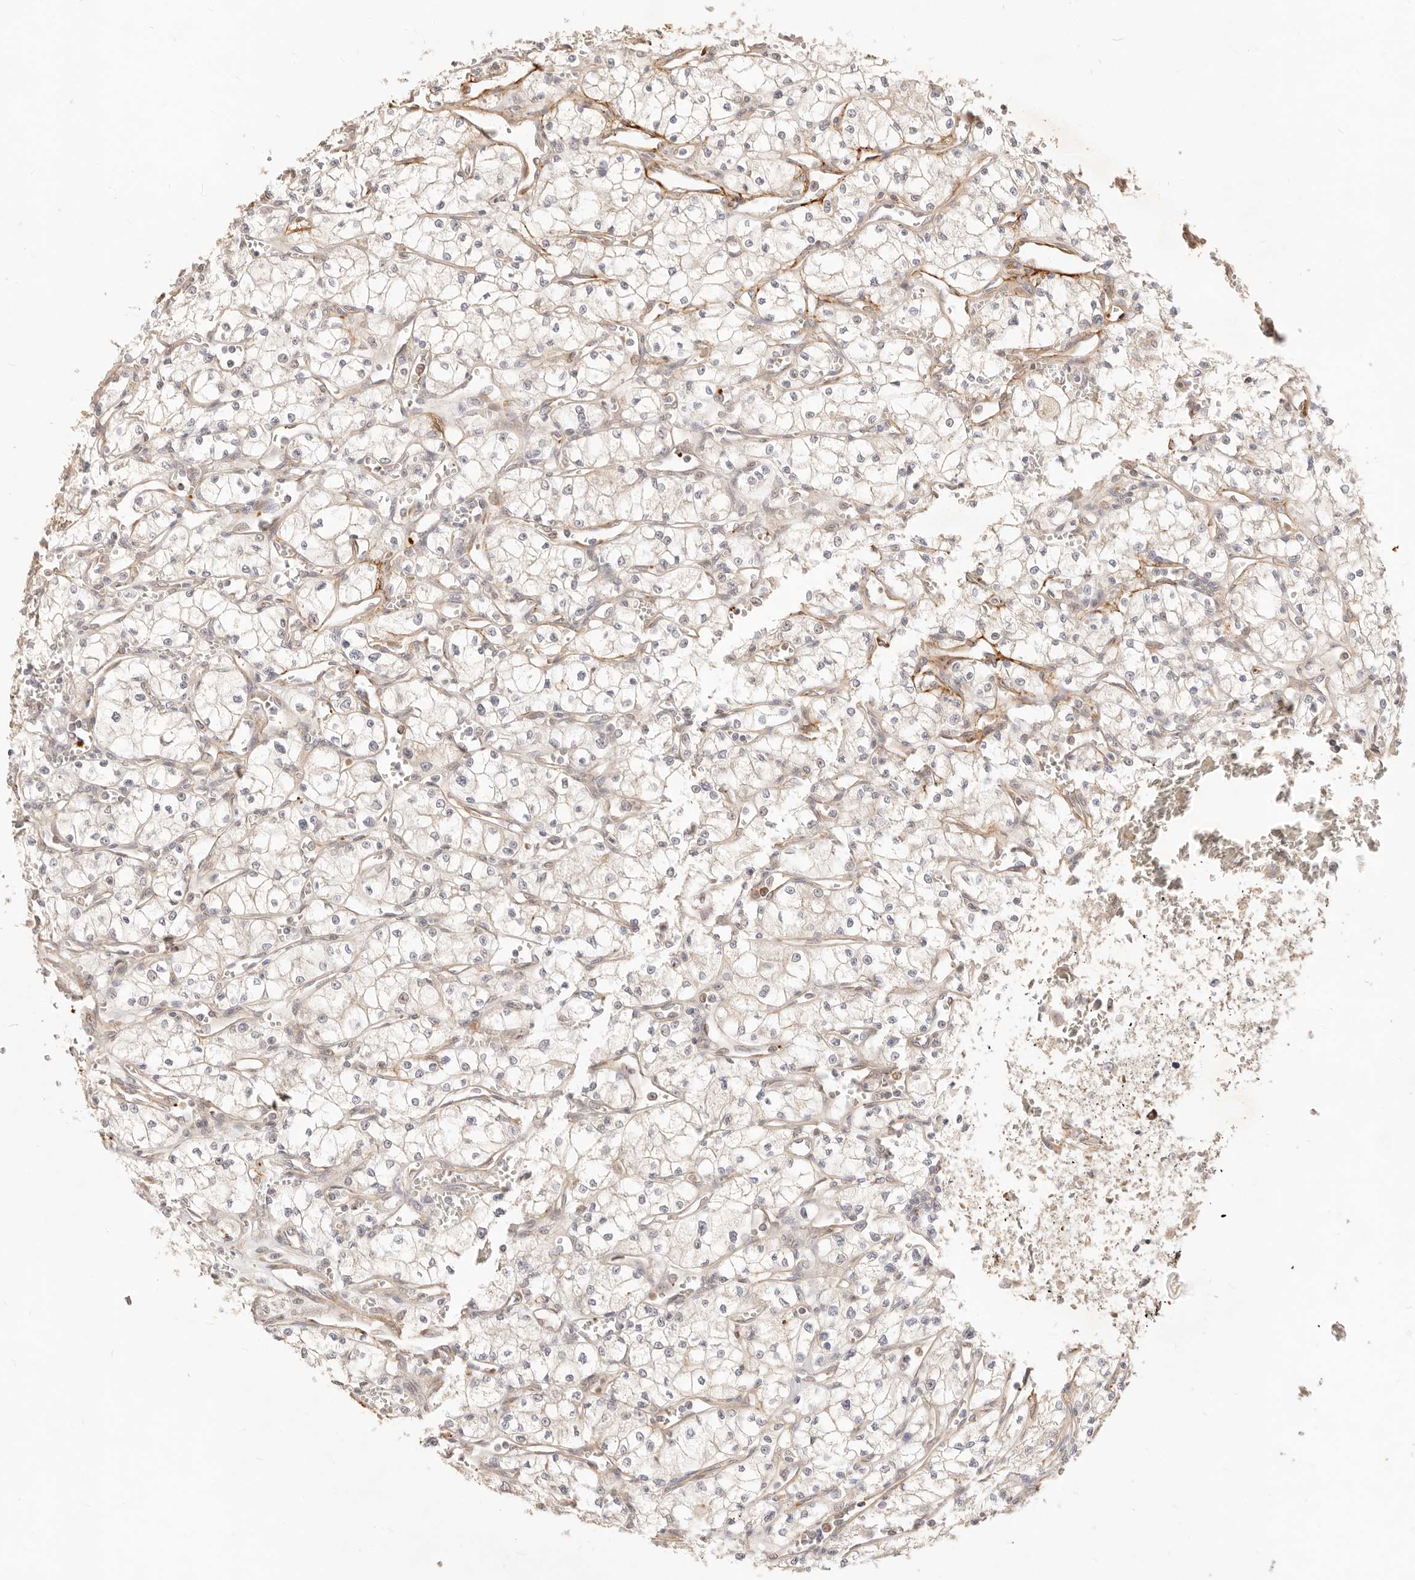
{"staining": {"intensity": "weak", "quantity": ">75%", "location": "cytoplasmic/membranous"}, "tissue": "renal cancer", "cell_type": "Tumor cells", "image_type": "cancer", "snomed": [{"axis": "morphology", "description": "Adenocarcinoma, NOS"}, {"axis": "topography", "description": "Kidney"}], "caption": "Immunohistochemistry (DAB (3,3'-diaminobenzidine)) staining of human renal adenocarcinoma shows weak cytoplasmic/membranous protein positivity in approximately >75% of tumor cells.", "gene": "UBXN10", "patient": {"sex": "male", "age": 59}}